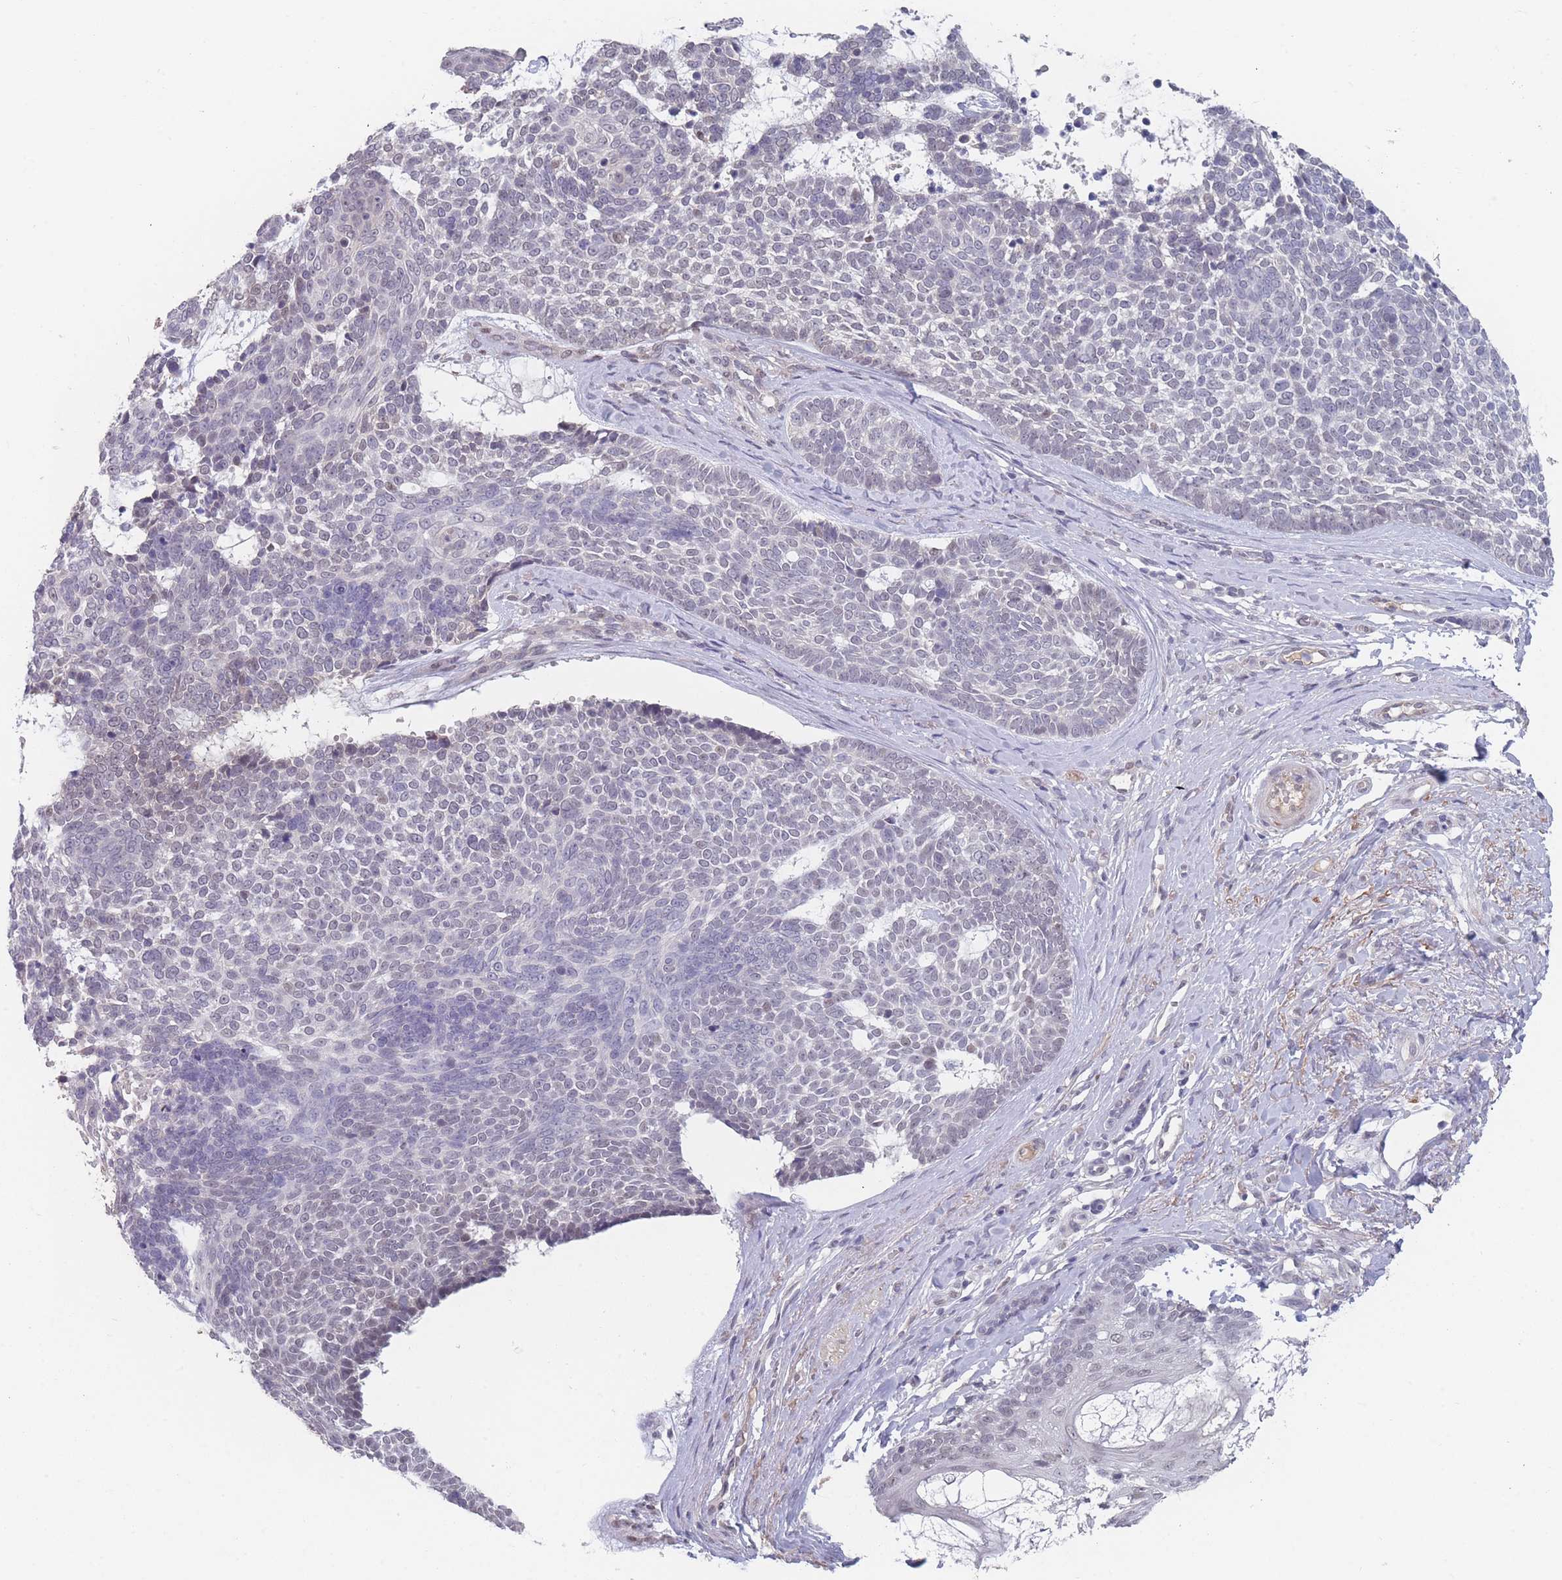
{"staining": {"intensity": "negative", "quantity": "none", "location": "none"}, "tissue": "skin cancer", "cell_type": "Tumor cells", "image_type": "cancer", "snomed": [{"axis": "morphology", "description": "Basal cell carcinoma"}, {"axis": "topography", "description": "Skin"}], "caption": "Immunohistochemical staining of human skin cancer shows no significant positivity in tumor cells.", "gene": "ANKRD10", "patient": {"sex": "female", "age": 81}}